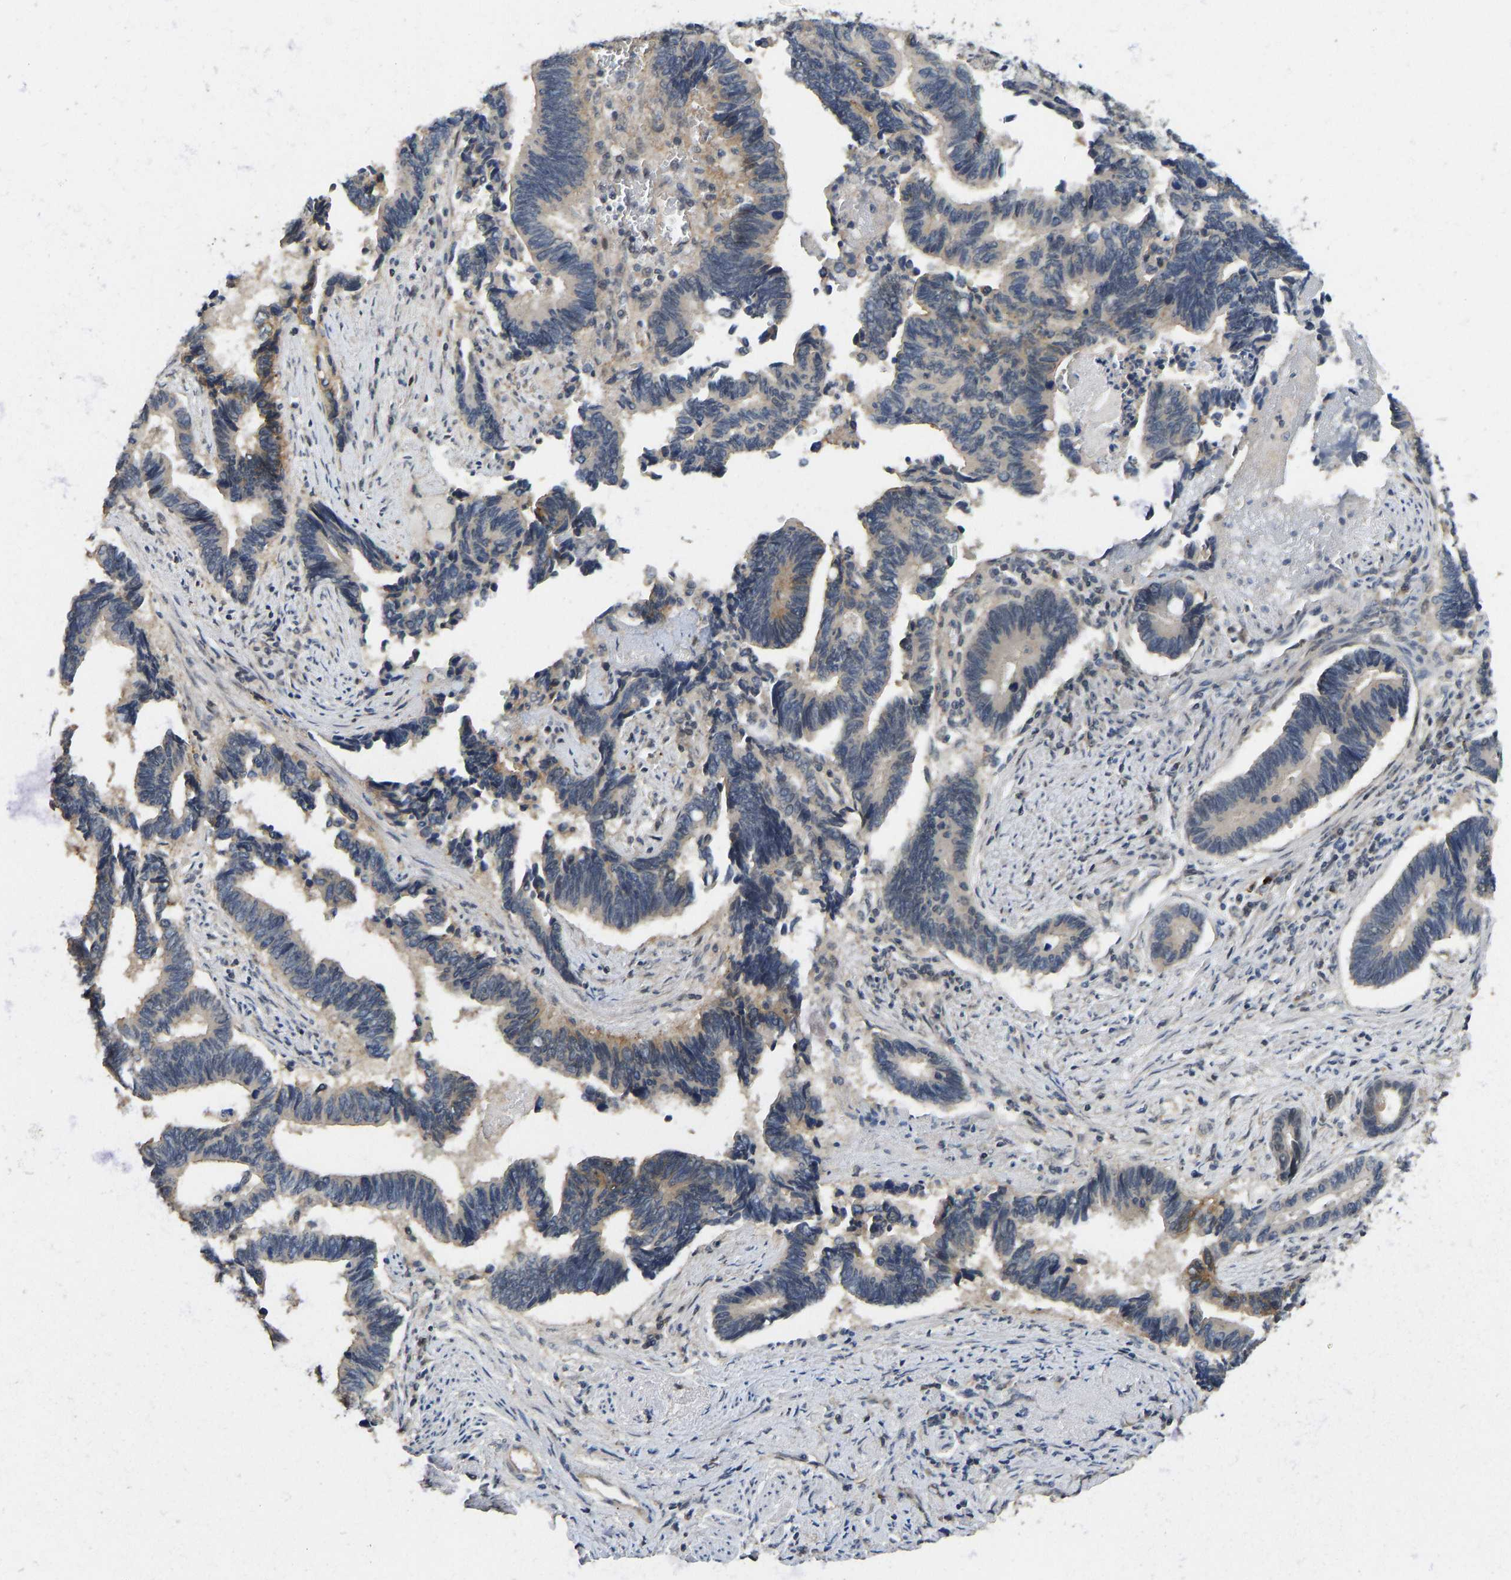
{"staining": {"intensity": "moderate", "quantity": "<25%", "location": "cytoplasmic/membranous"}, "tissue": "pancreatic cancer", "cell_type": "Tumor cells", "image_type": "cancer", "snomed": [{"axis": "morphology", "description": "Adenocarcinoma, NOS"}, {"axis": "topography", "description": "Pancreas"}], "caption": "Pancreatic adenocarcinoma was stained to show a protein in brown. There is low levels of moderate cytoplasmic/membranous staining in about <25% of tumor cells.", "gene": "NDRG3", "patient": {"sex": "female", "age": 70}}